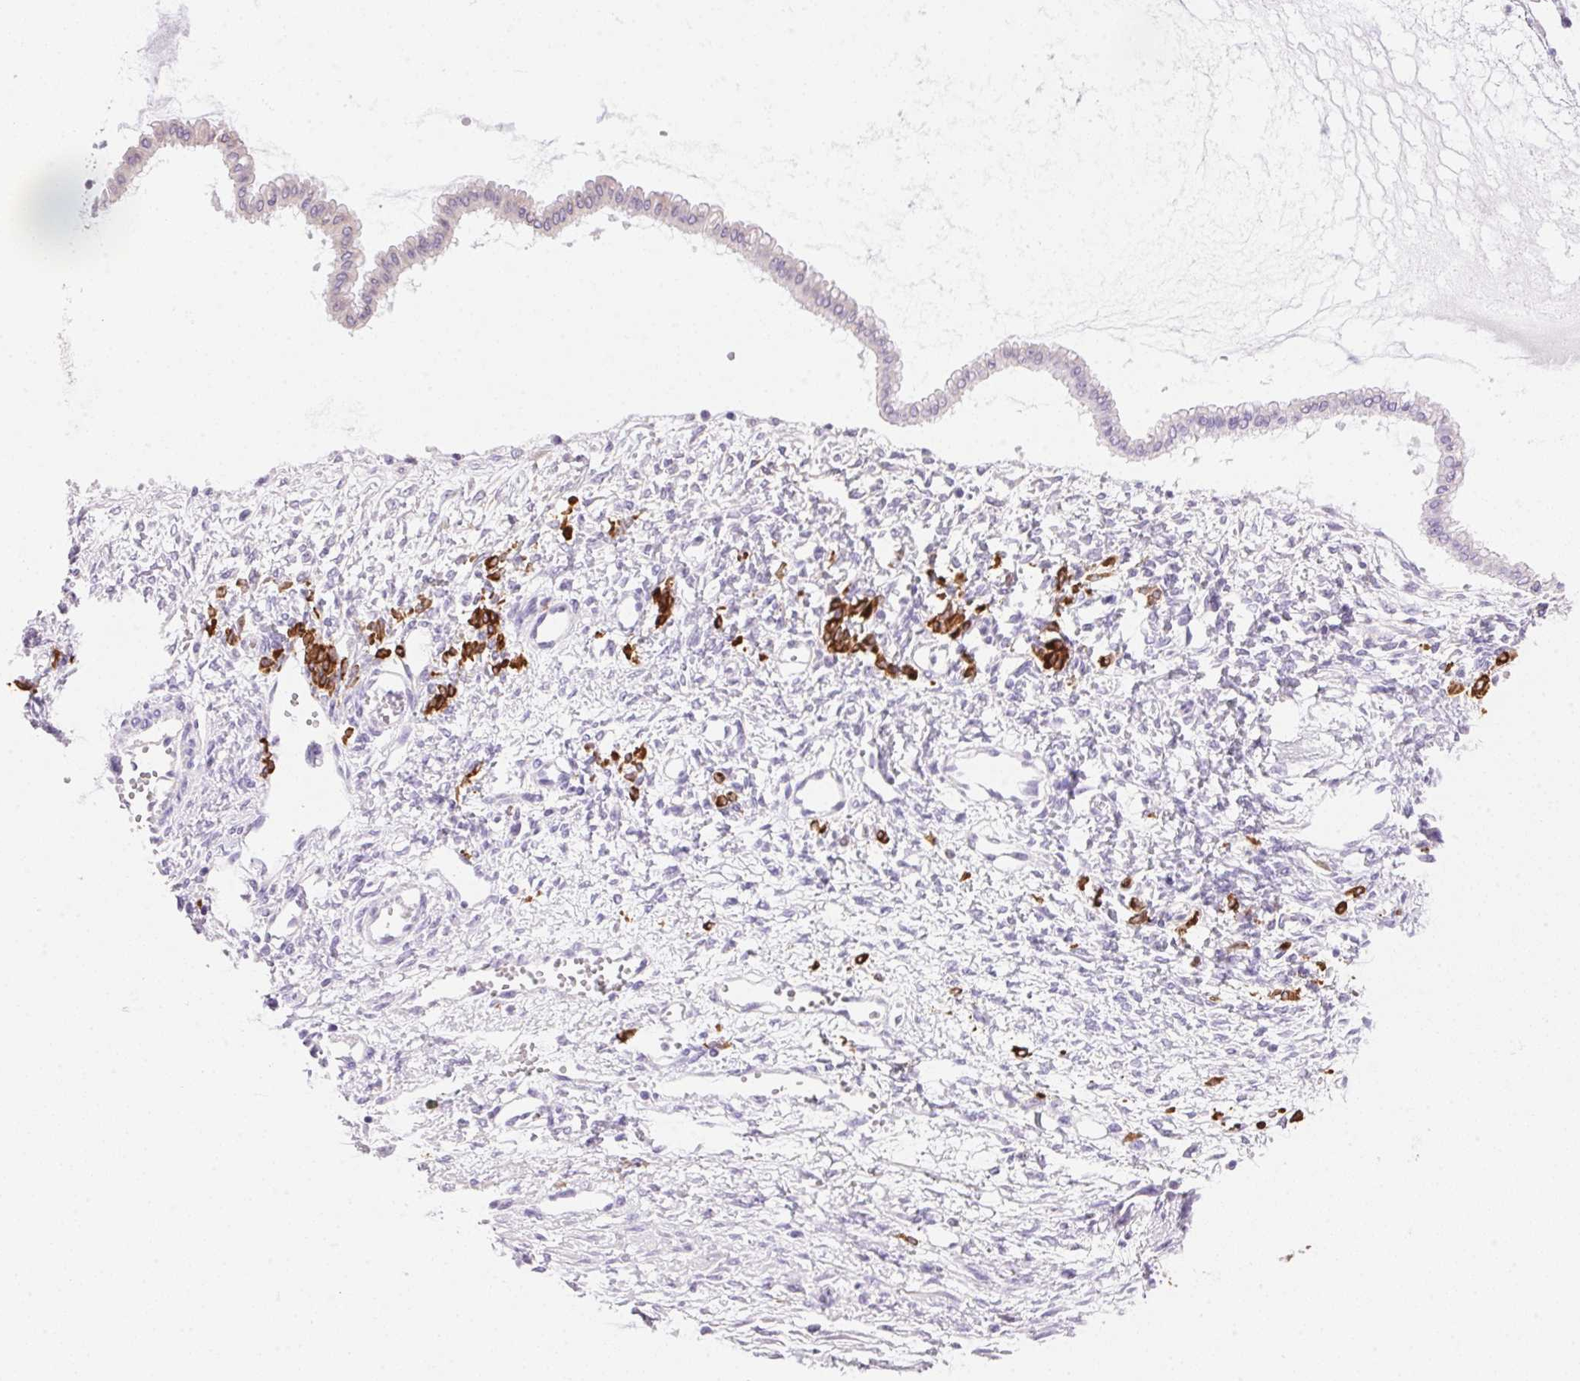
{"staining": {"intensity": "negative", "quantity": "none", "location": "none"}, "tissue": "ovarian cancer", "cell_type": "Tumor cells", "image_type": "cancer", "snomed": [{"axis": "morphology", "description": "Cystadenocarcinoma, mucinous, NOS"}, {"axis": "topography", "description": "Ovary"}], "caption": "Immunohistochemistry (IHC) of ovarian cancer (mucinous cystadenocarcinoma) reveals no positivity in tumor cells.", "gene": "DHCR24", "patient": {"sex": "female", "age": 73}}